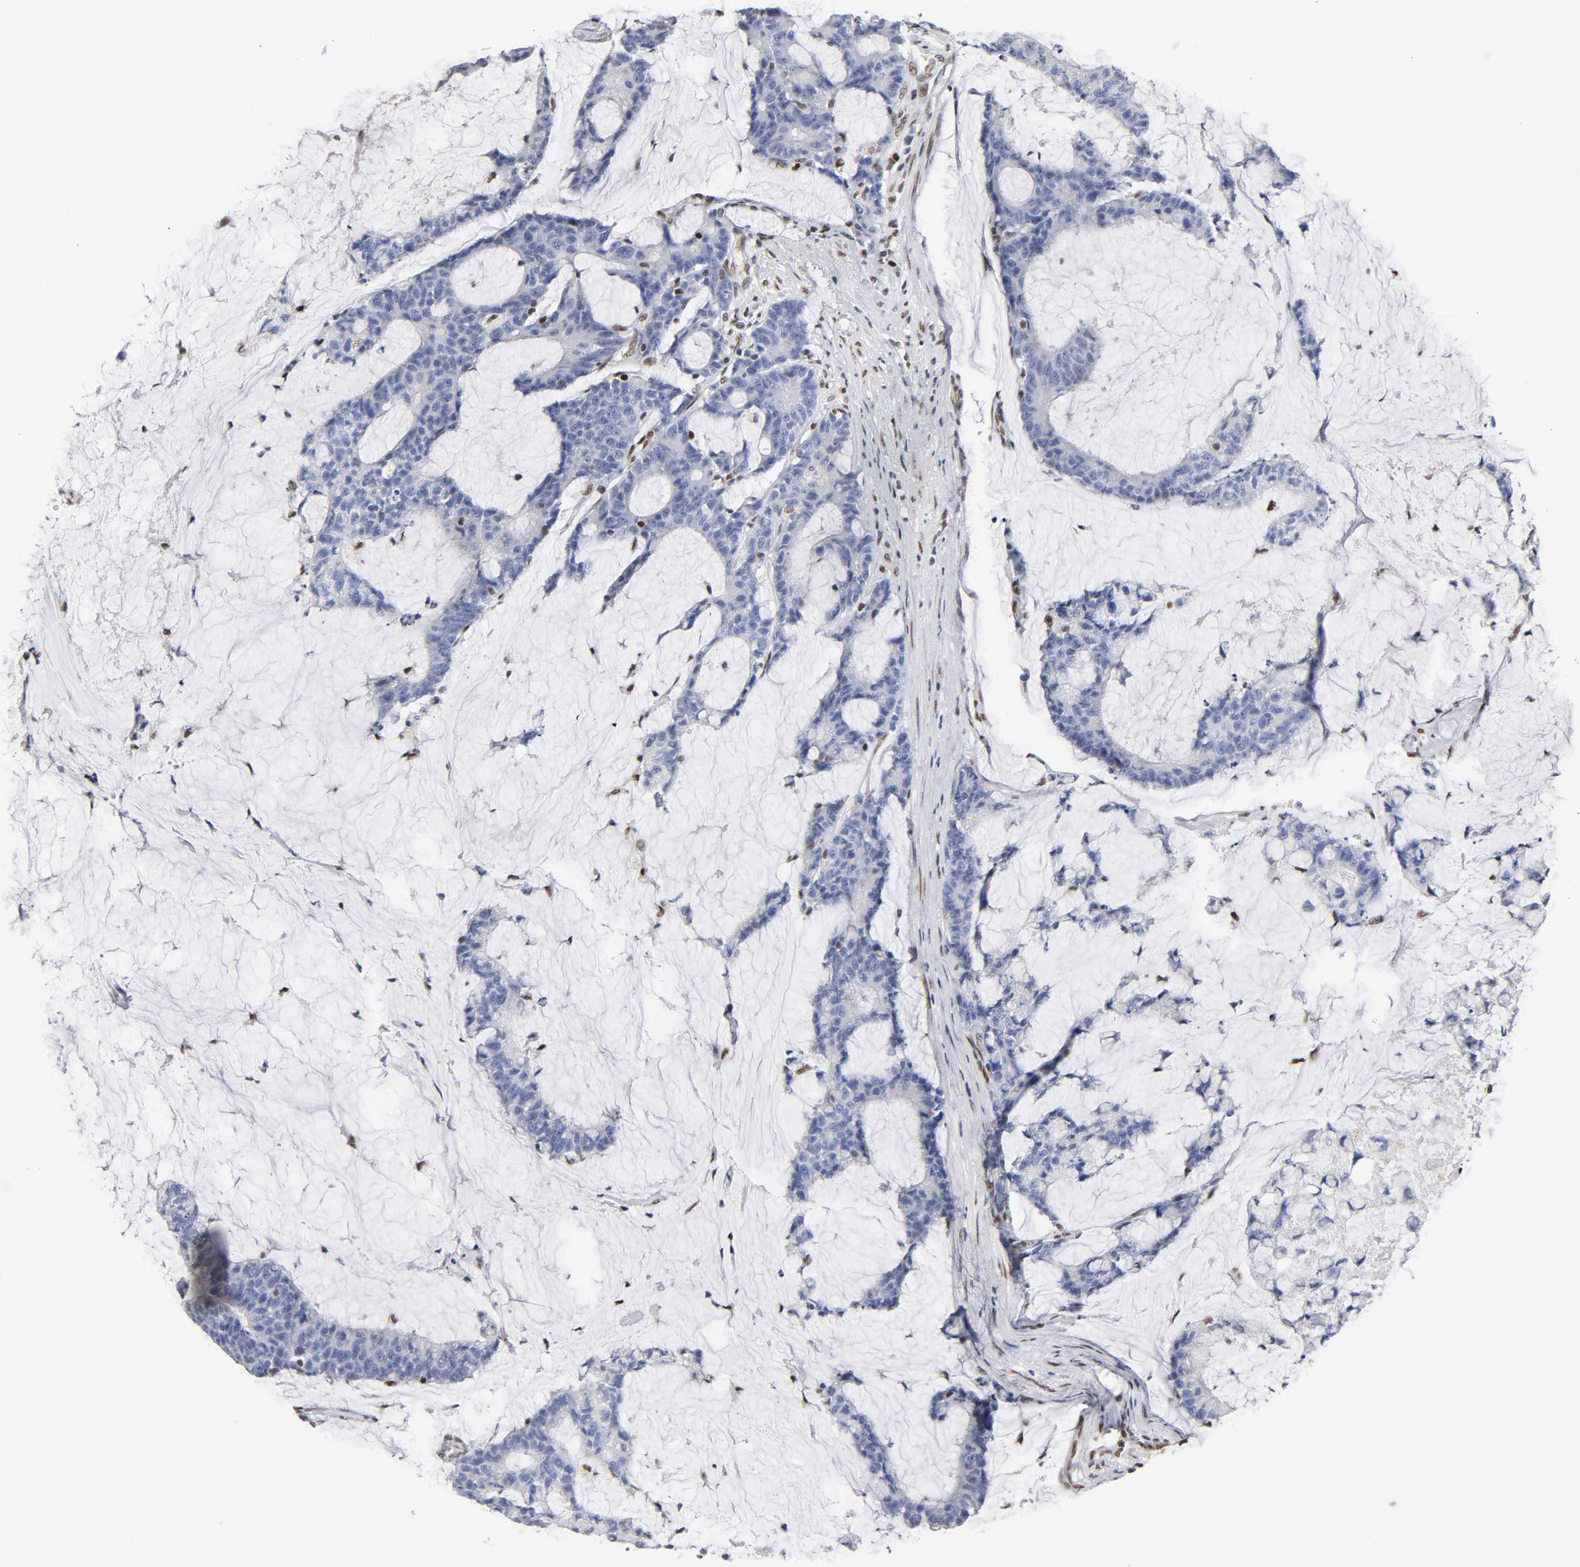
{"staining": {"intensity": "negative", "quantity": "none", "location": "none"}, "tissue": "colorectal cancer", "cell_type": "Tumor cells", "image_type": "cancer", "snomed": [{"axis": "morphology", "description": "Adenocarcinoma, NOS"}, {"axis": "topography", "description": "Colon"}], "caption": "Image shows no protein staining in tumor cells of colorectal cancer tissue.", "gene": "NR3C1", "patient": {"sex": "female", "age": 84}}